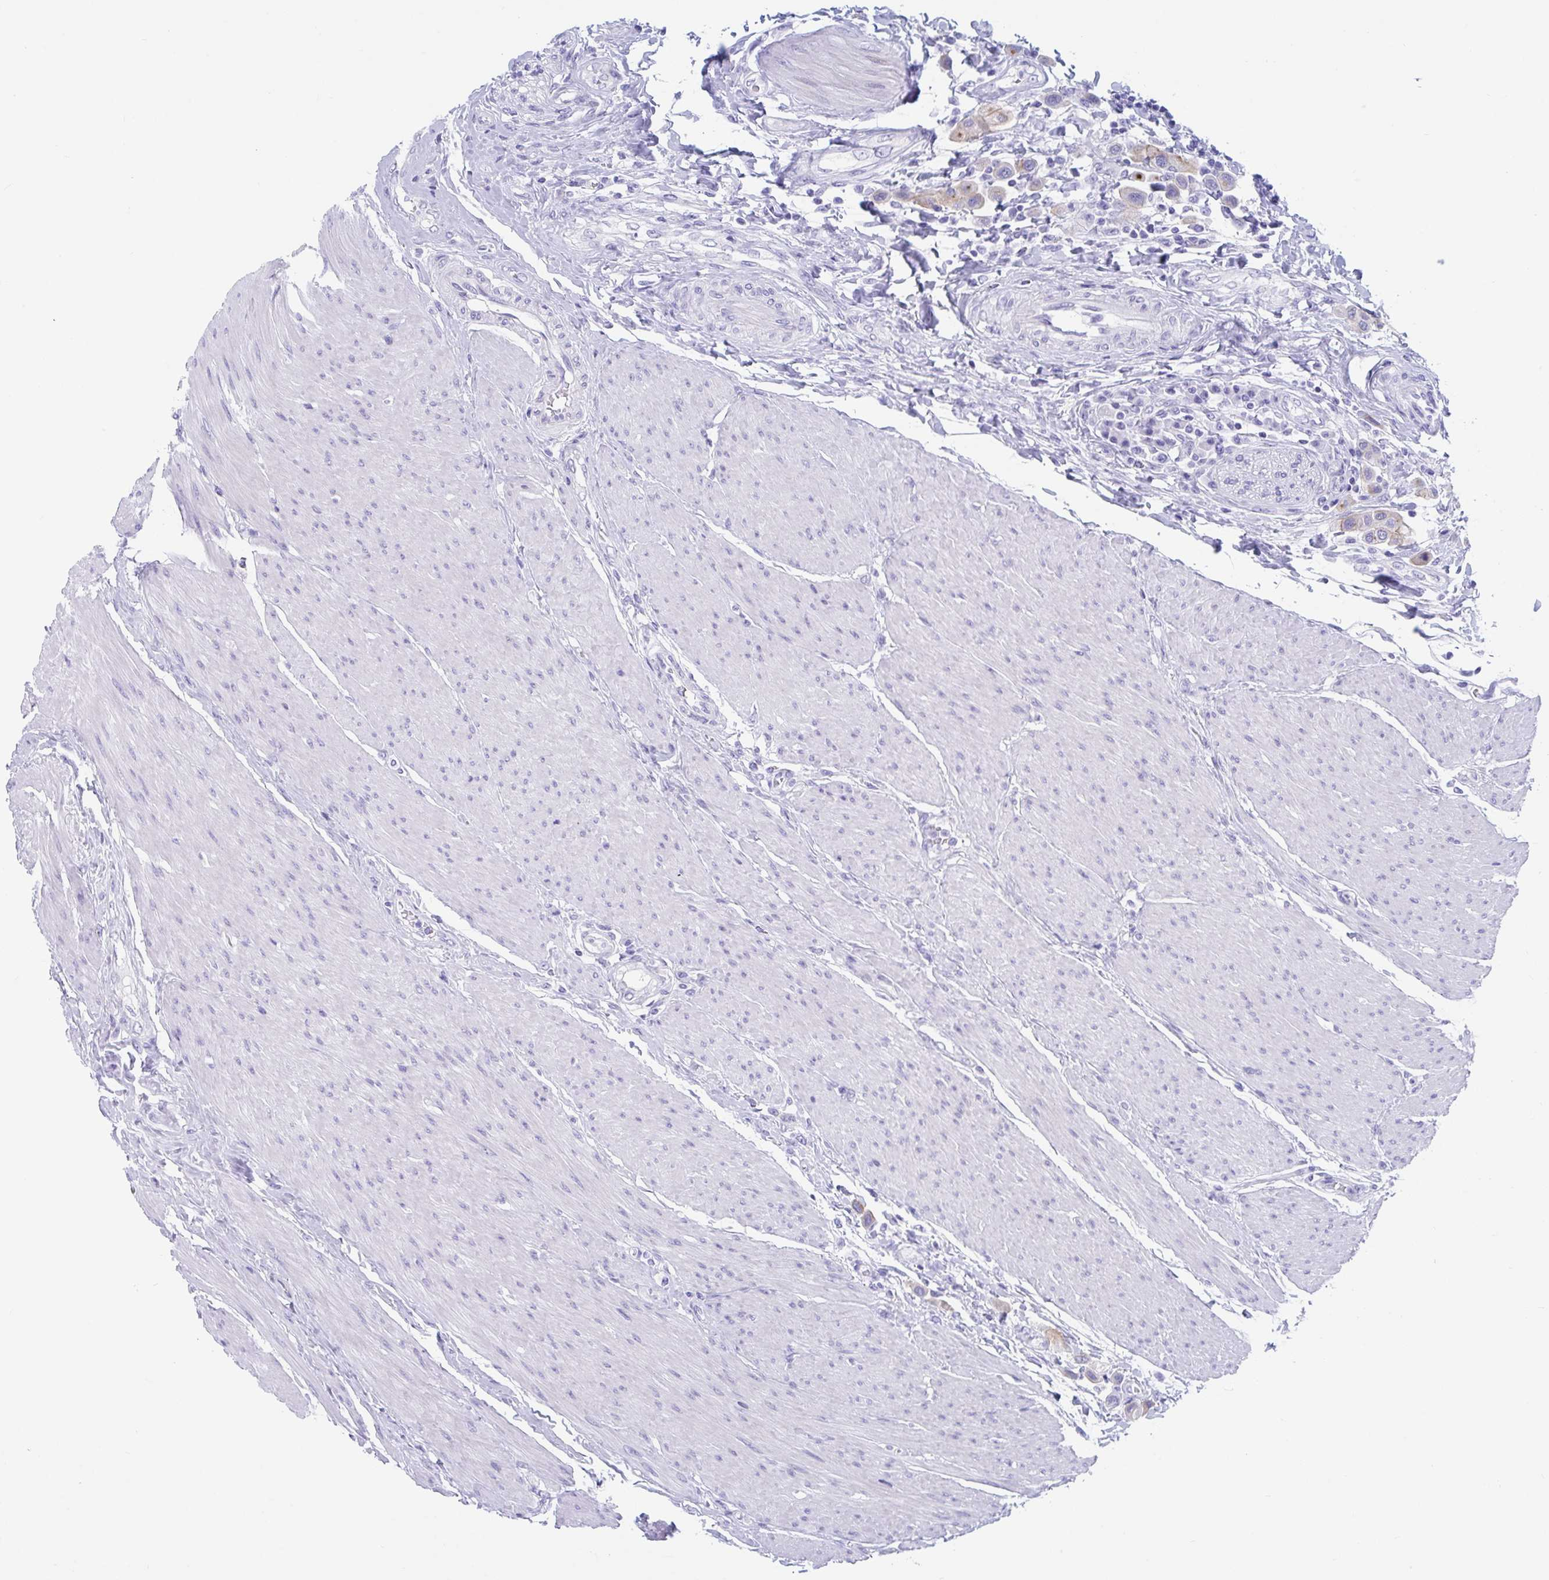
{"staining": {"intensity": "weak", "quantity": "25%-75%", "location": "cytoplasmic/membranous"}, "tissue": "urothelial cancer", "cell_type": "Tumor cells", "image_type": "cancer", "snomed": [{"axis": "morphology", "description": "Urothelial carcinoma, High grade"}, {"axis": "topography", "description": "Urinary bladder"}], "caption": "High-grade urothelial carcinoma stained for a protein (brown) shows weak cytoplasmic/membranous positive expression in approximately 25%-75% of tumor cells.", "gene": "TTC30B", "patient": {"sex": "male", "age": 50}}